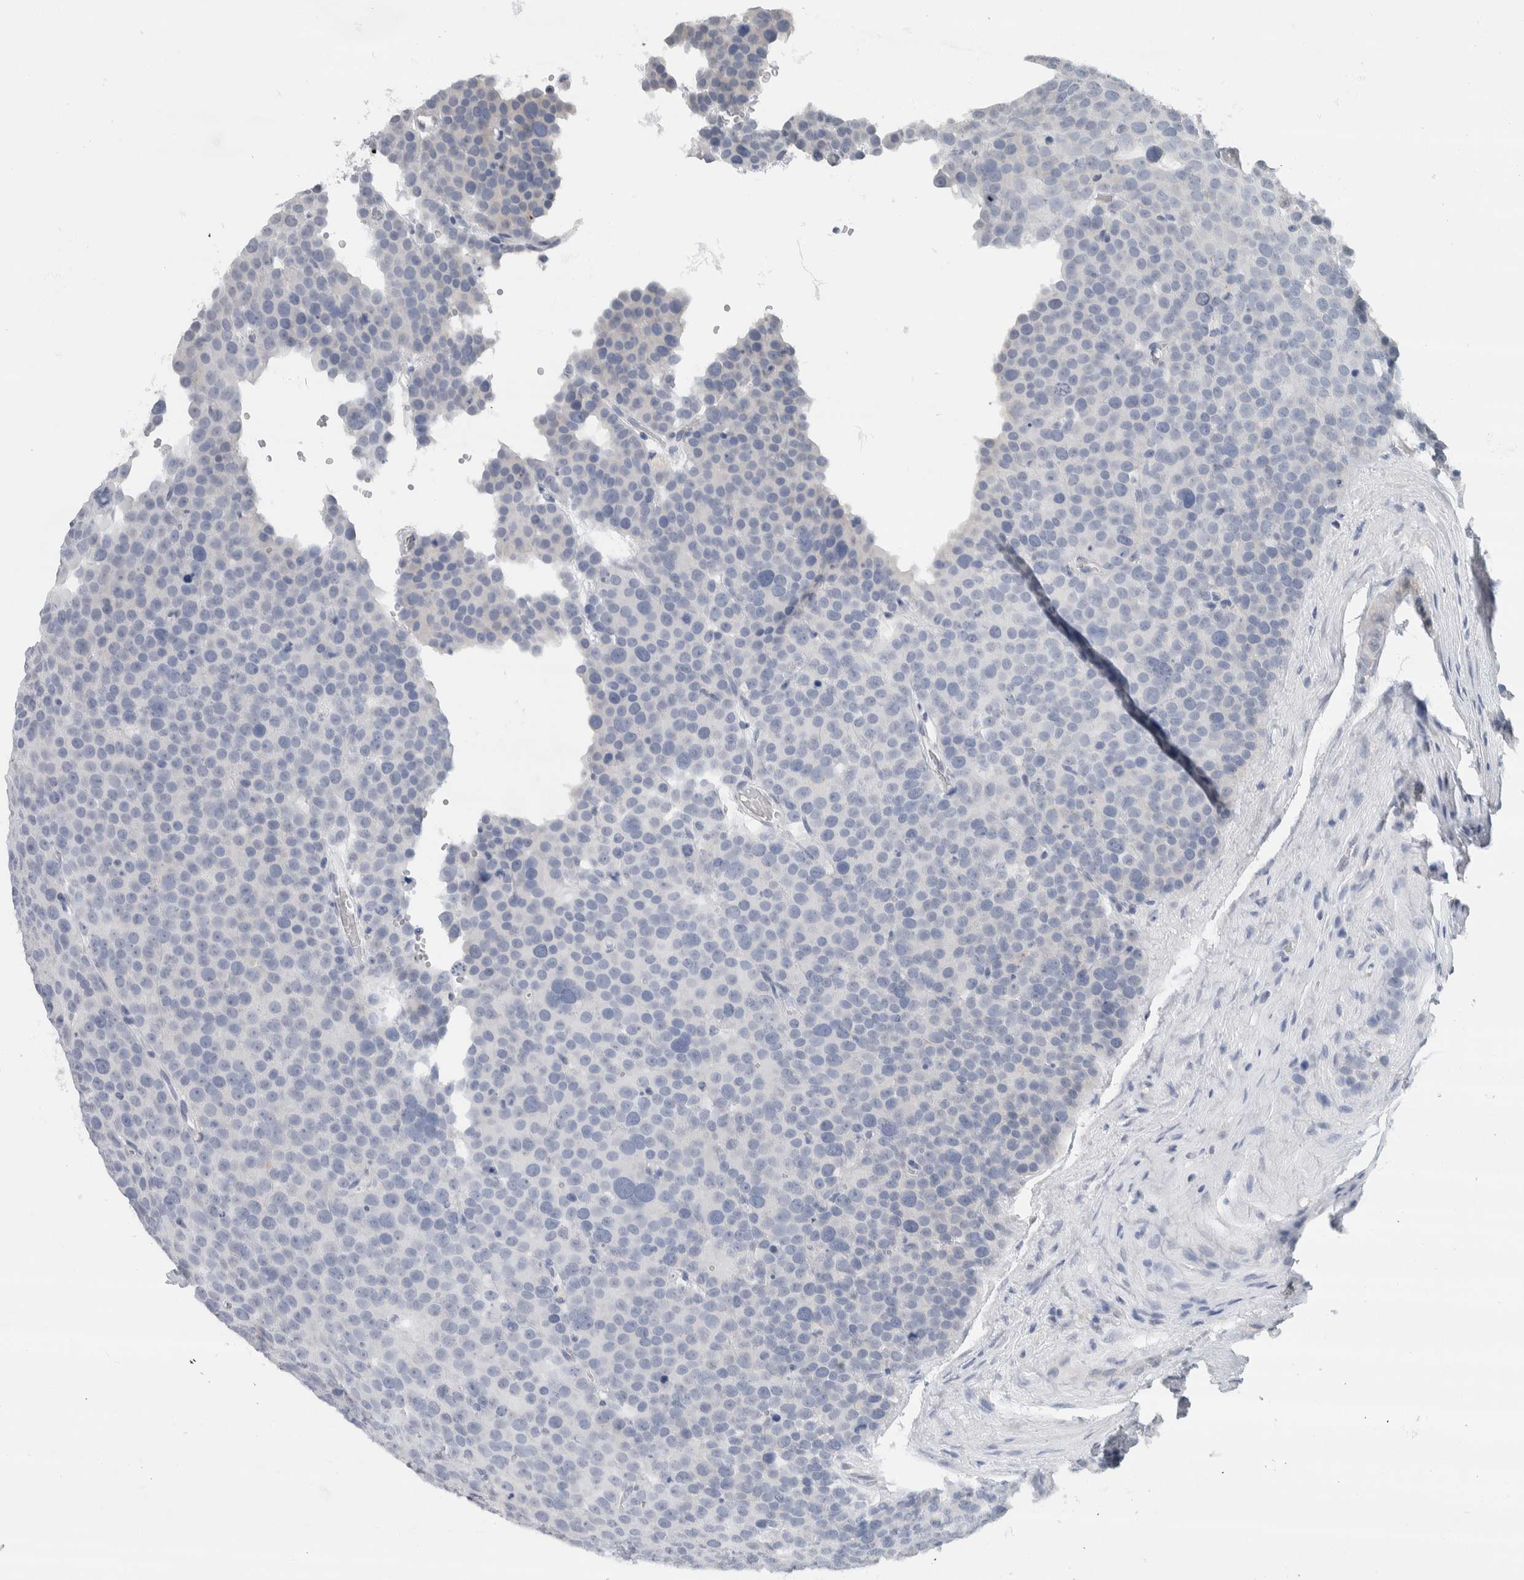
{"staining": {"intensity": "negative", "quantity": "none", "location": "none"}, "tissue": "testis cancer", "cell_type": "Tumor cells", "image_type": "cancer", "snomed": [{"axis": "morphology", "description": "Seminoma, NOS"}, {"axis": "topography", "description": "Testis"}], "caption": "A histopathology image of testis seminoma stained for a protein demonstrates no brown staining in tumor cells. (DAB (3,3'-diaminobenzidine) immunohistochemistry with hematoxylin counter stain).", "gene": "NEFM", "patient": {"sex": "male", "age": 71}}